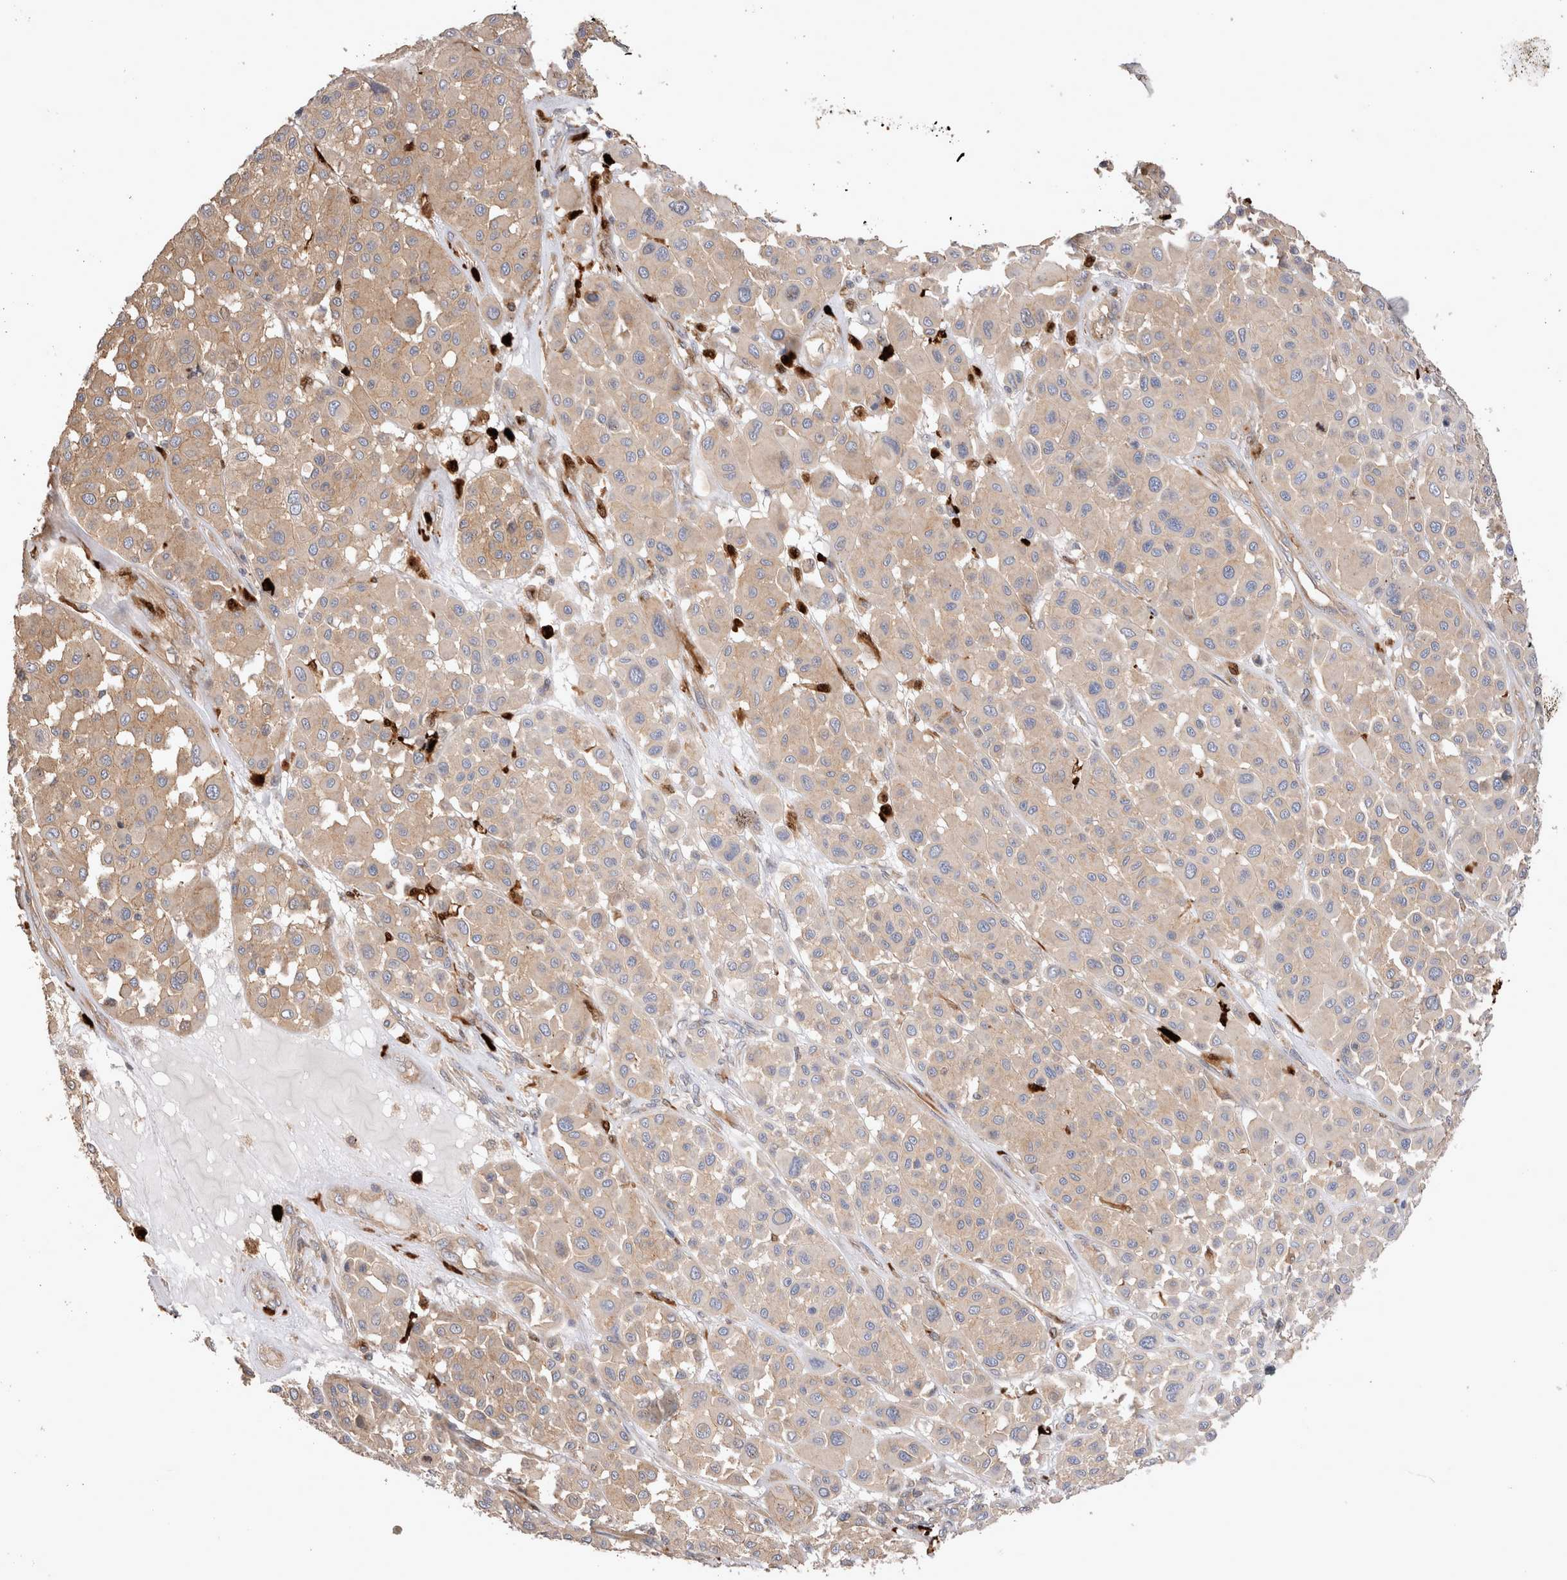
{"staining": {"intensity": "moderate", "quantity": ">75%", "location": "cytoplasmic/membranous"}, "tissue": "melanoma", "cell_type": "Tumor cells", "image_type": "cancer", "snomed": [{"axis": "morphology", "description": "Malignant melanoma, Metastatic site"}, {"axis": "topography", "description": "Soft tissue"}], "caption": "DAB (3,3'-diaminobenzidine) immunohistochemical staining of human melanoma demonstrates moderate cytoplasmic/membranous protein expression in approximately >75% of tumor cells.", "gene": "NXT2", "patient": {"sex": "male", "age": 41}}